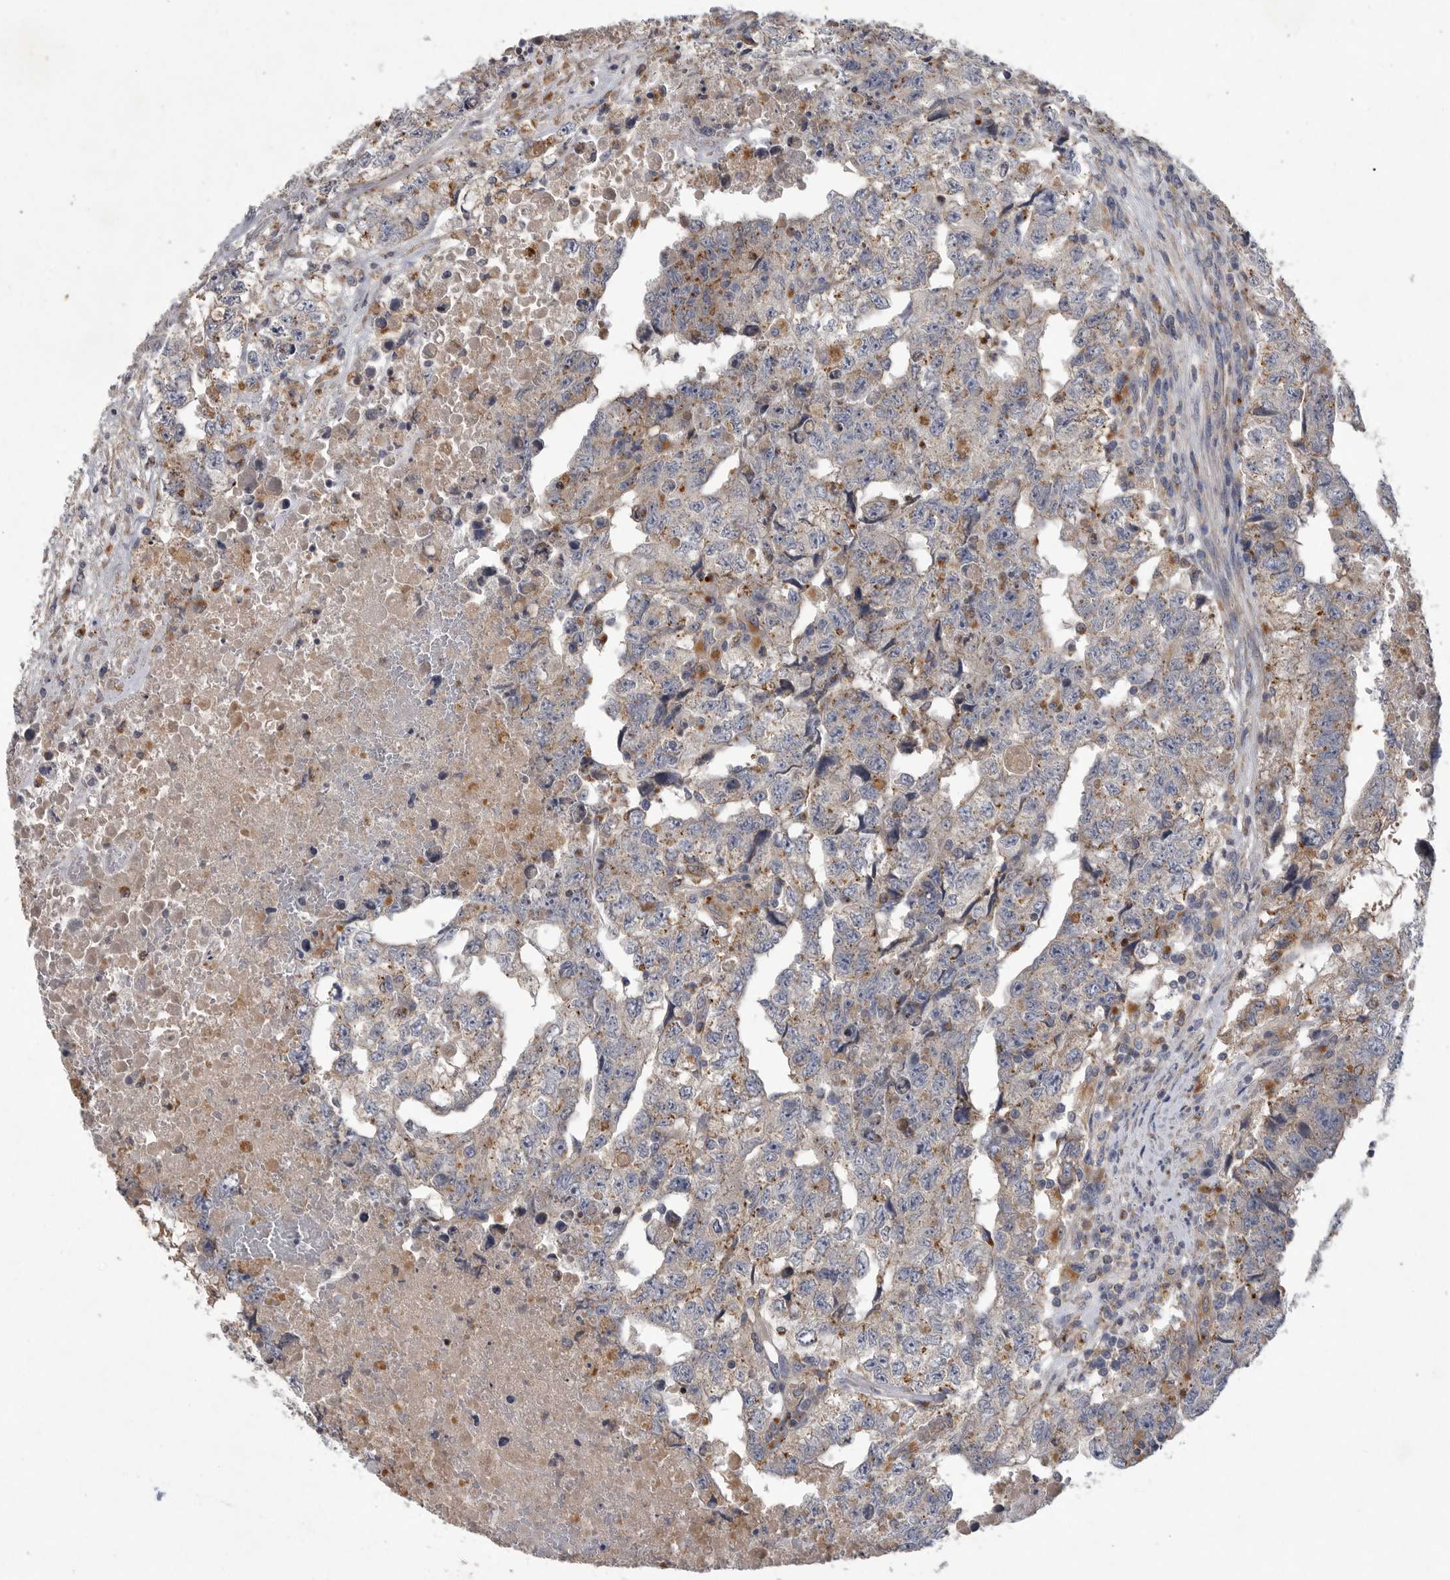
{"staining": {"intensity": "weak", "quantity": "<25%", "location": "cytoplasmic/membranous"}, "tissue": "testis cancer", "cell_type": "Tumor cells", "image_type": "cancer", "snomed": [{"axis": "morphology", "description": "Carcinoma, Embryonal, NOS"}, {"axis": "topography", "description": "Testis"}], "caption": "The immunohistochemistry photomicrograph has no significant staining in tumor cells of testis embryonal carcinoma tissue.", "gene": "LAMTOR3", "patient": {"sex": "male", "age": 36}}